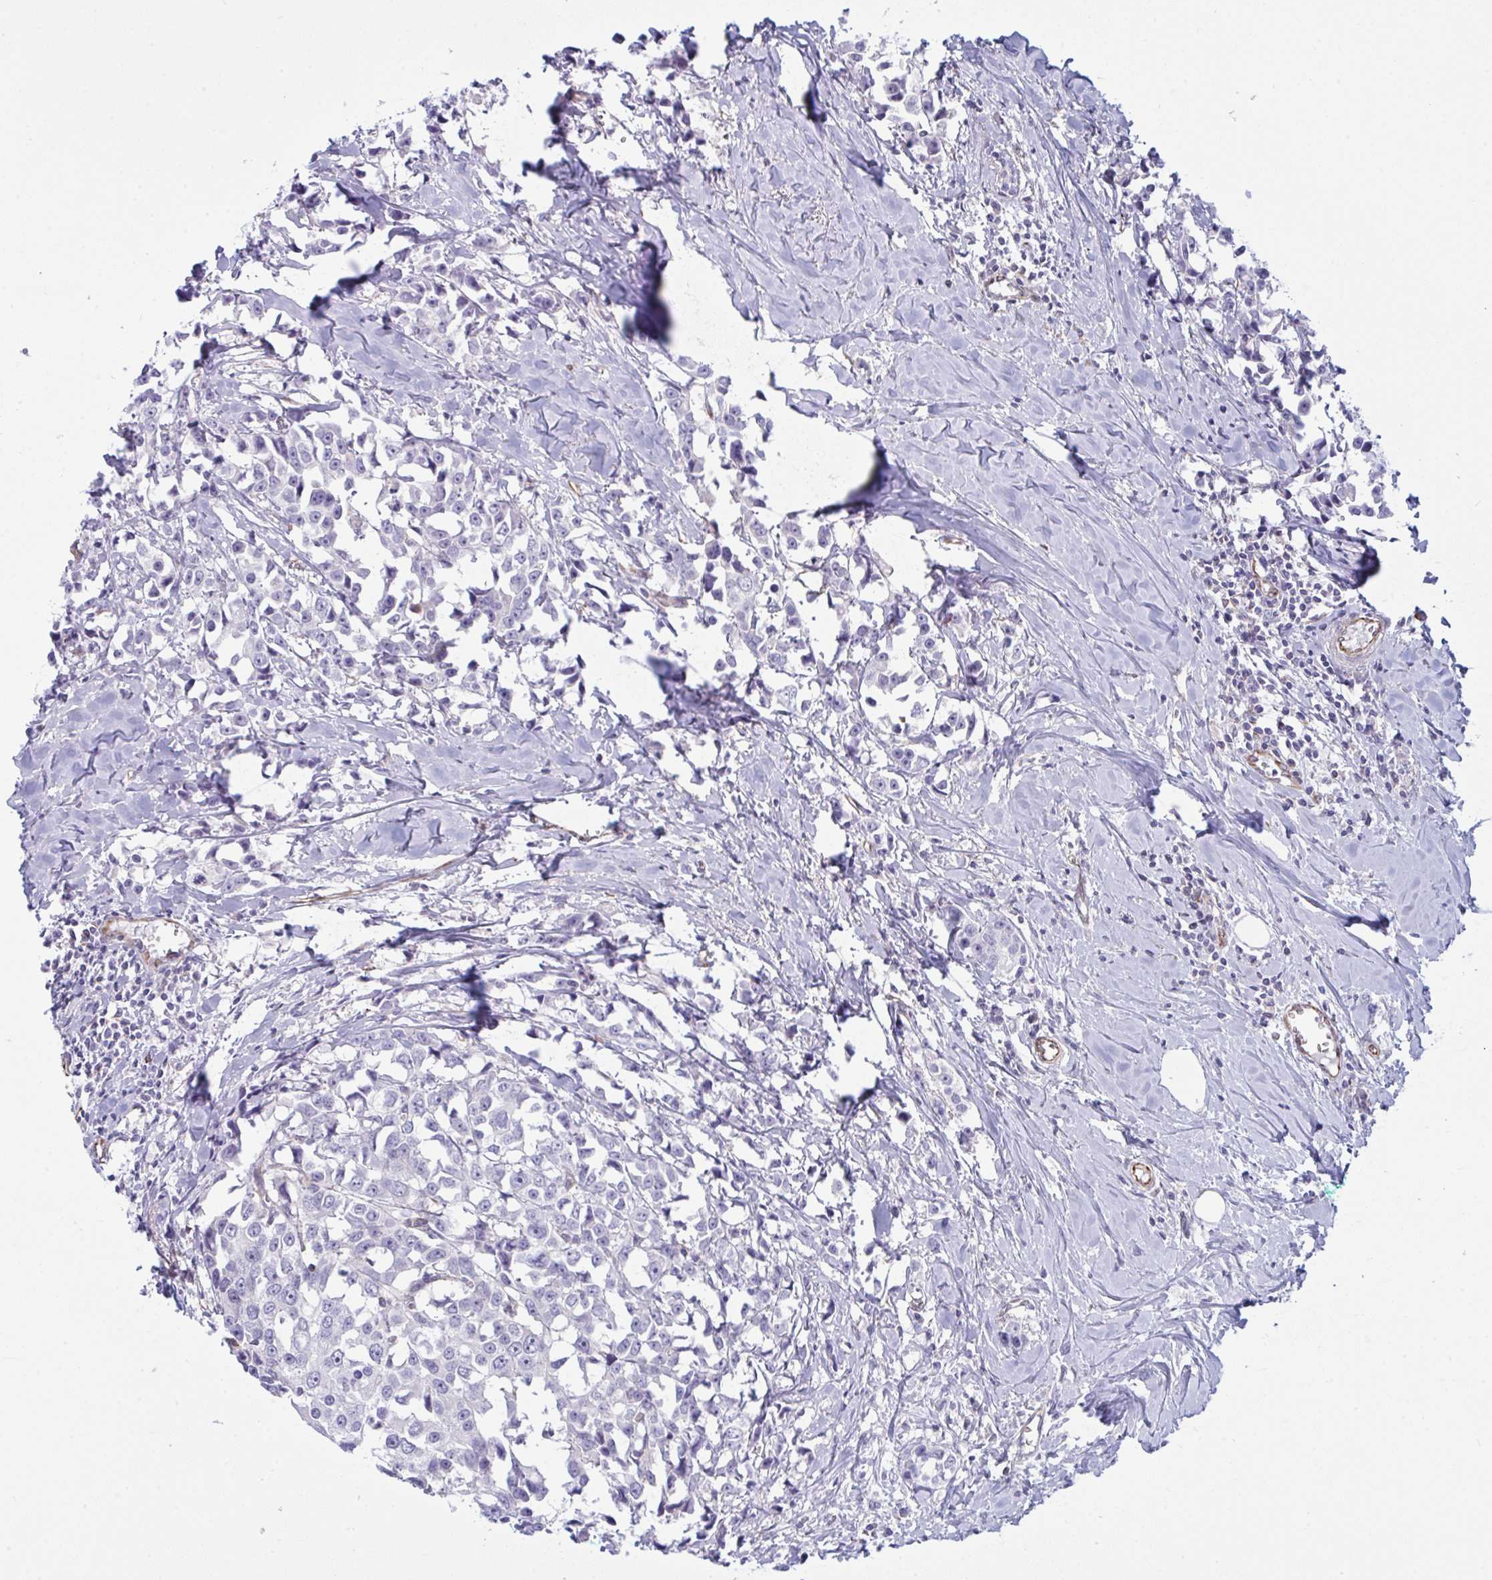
{"staining": {"intensity": "negative", "quantity": "none", "location": "none"}, "tissue": "breast cancer", "cell_type": "Tumor cells", "image_type": "cancer", "snomed": [{"axis": "morphology", "description": "Duct carcinoma"}, {"axis": "topography", "description": "Breast"}], "caption": "Immunohistochemistry of human breast cancer displays no expression in tumor cells.", "gene": "DCBLD1", "patient": {"sex": "female", "age": 80}}